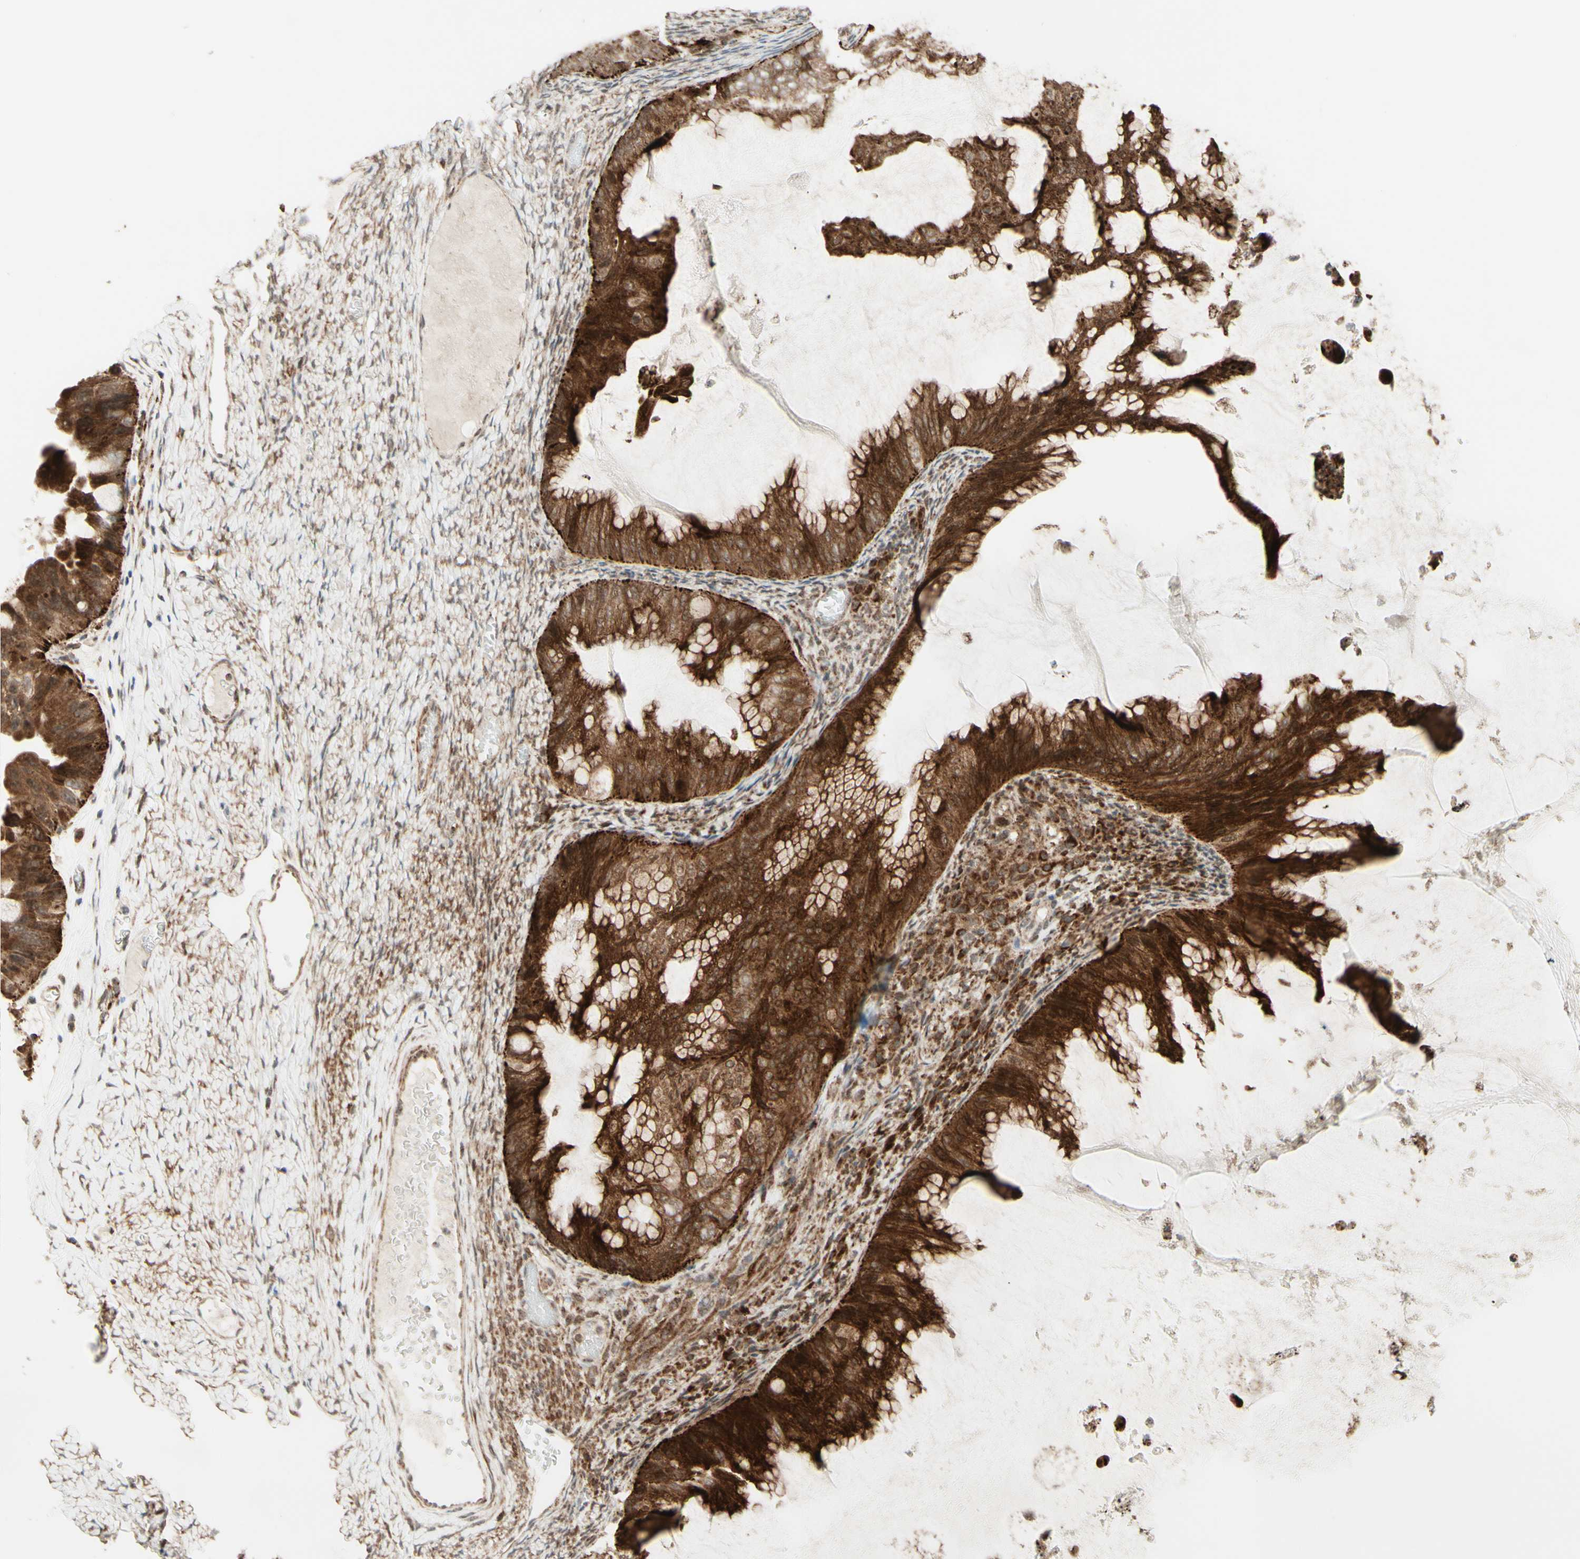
{"staining": {"intensity": "strong", "quantity": ">75%", "location": "cytoplasmic/membranous"}, "tissue": "ovarian cancer", "cell_type": "Tumor cells", "image_type": "cancer", "snomed": [{"axis": "morphology", "description": "Cystadenocarcinoma, mucinous, NOS"}, {"axis": "topography", "description": "Ovary"}], "caption": "Protein expression analysis of ovarian cancer (mucinous cystadenocarcinoma) demonstrates strong cytoplasmic/membranous expression in approximately >75% of tumor cells. (Stains: DAB (3,3'-diaminobenzidine) in brown, nuclei in blue, Microscopy: brightfield microscopy at high magnification).", "gene": "DHRS3", "patient": {"sex": "female", "age": 61}}